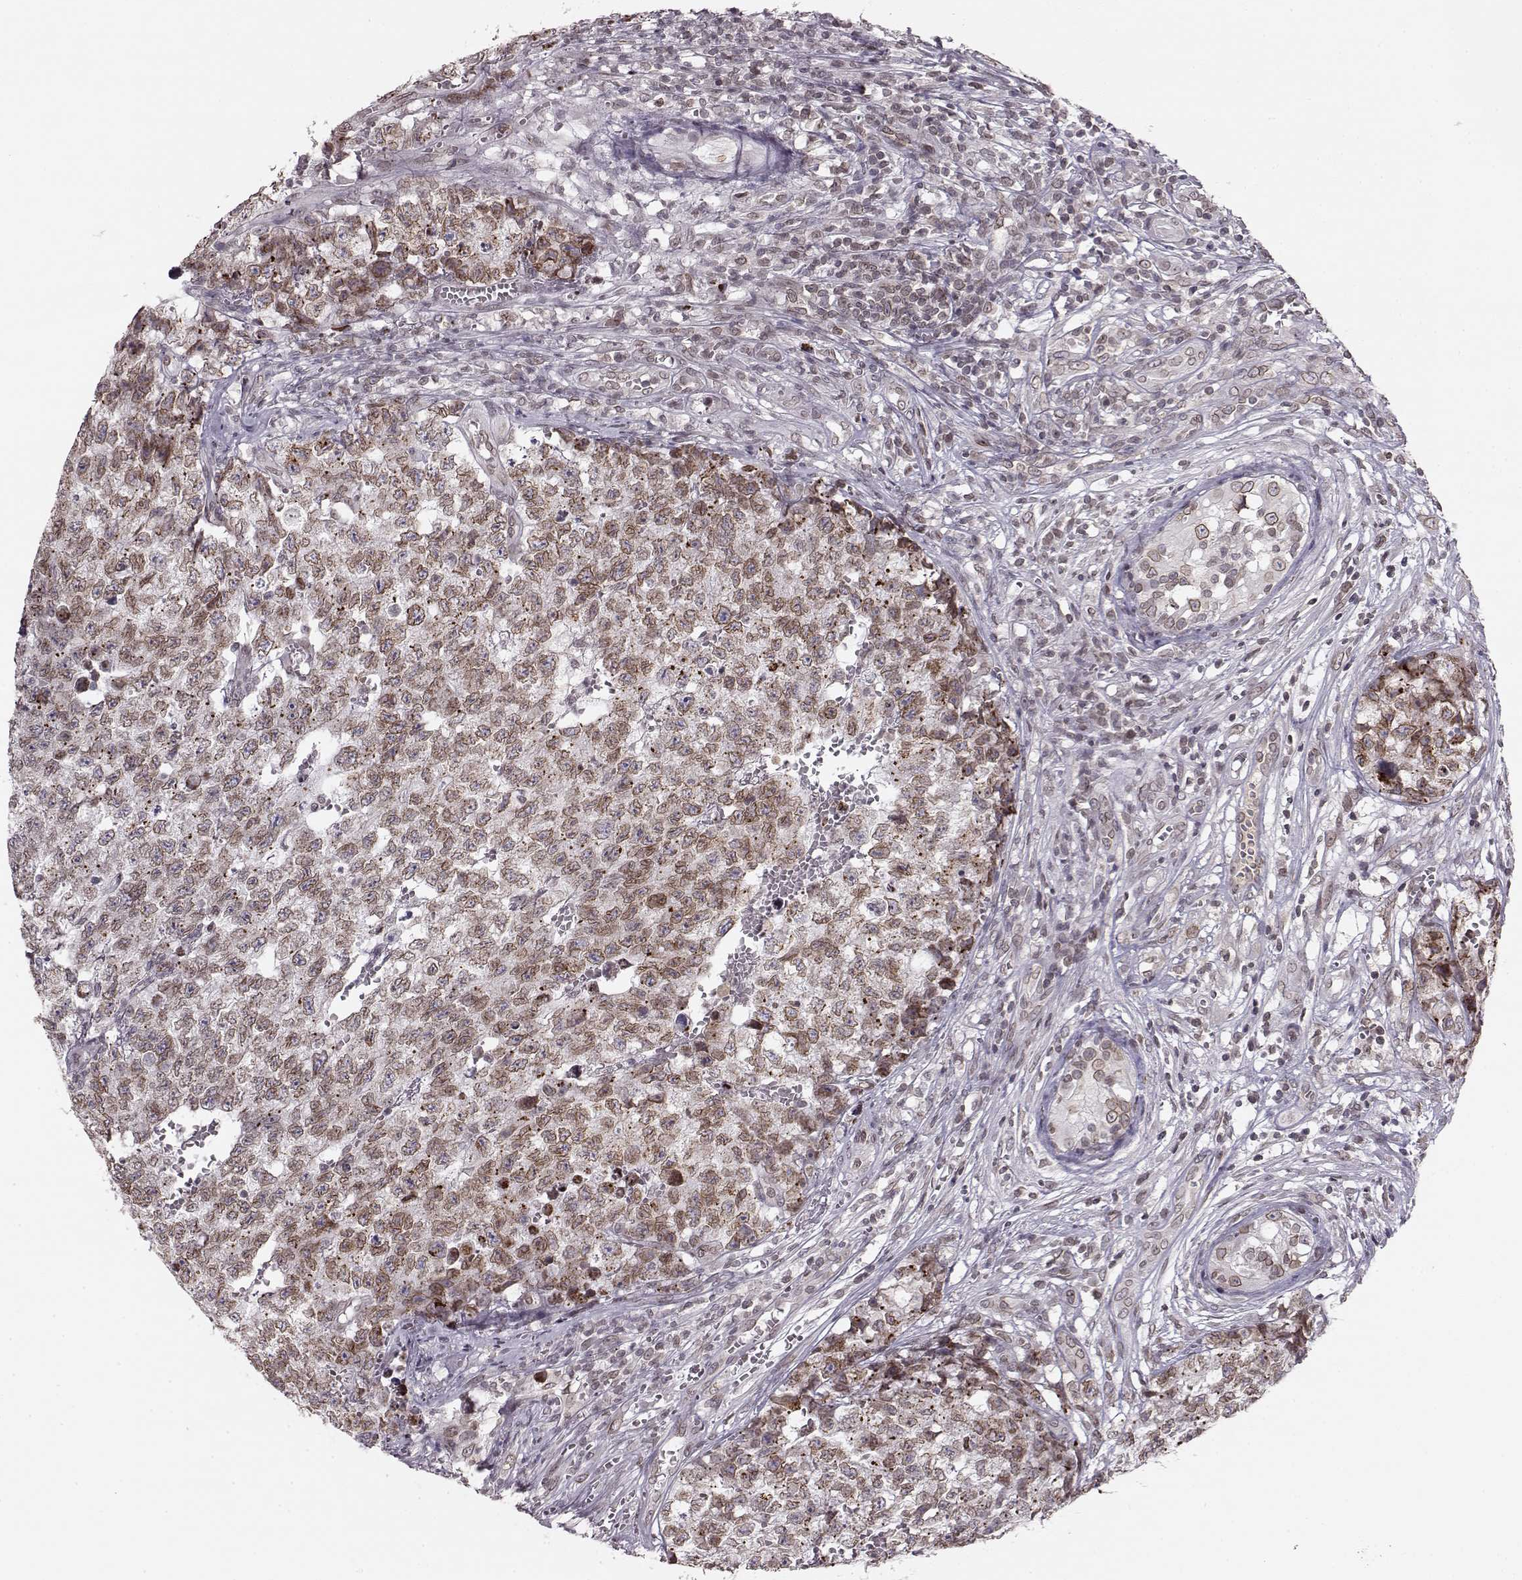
{"staining": {"intensity": "moderate", "quantity": "25%-75%", "location": "cytoplasmic/membranous,nuclear"}, "tissue": "testis cancer", "cell_type": "Tumor cells", "image_type": "cancer", "snomed": [{"axis": "morphology", "description": "Seminoma, NOS"}, {"axis": "morphology", "description": "Carcinoma, Embryonal, NOS"}, {"axis": "topography", "description": "Testis"}], "caption": "Testis cancer tissue shows moderate cytoplasmic/membranous and nuclear expression in approximately 25%-75% of tumor cells, visualized by immunohistochemistry.", "gene": "DCAF12", "patient": {"sex": "male", "age": 22}}